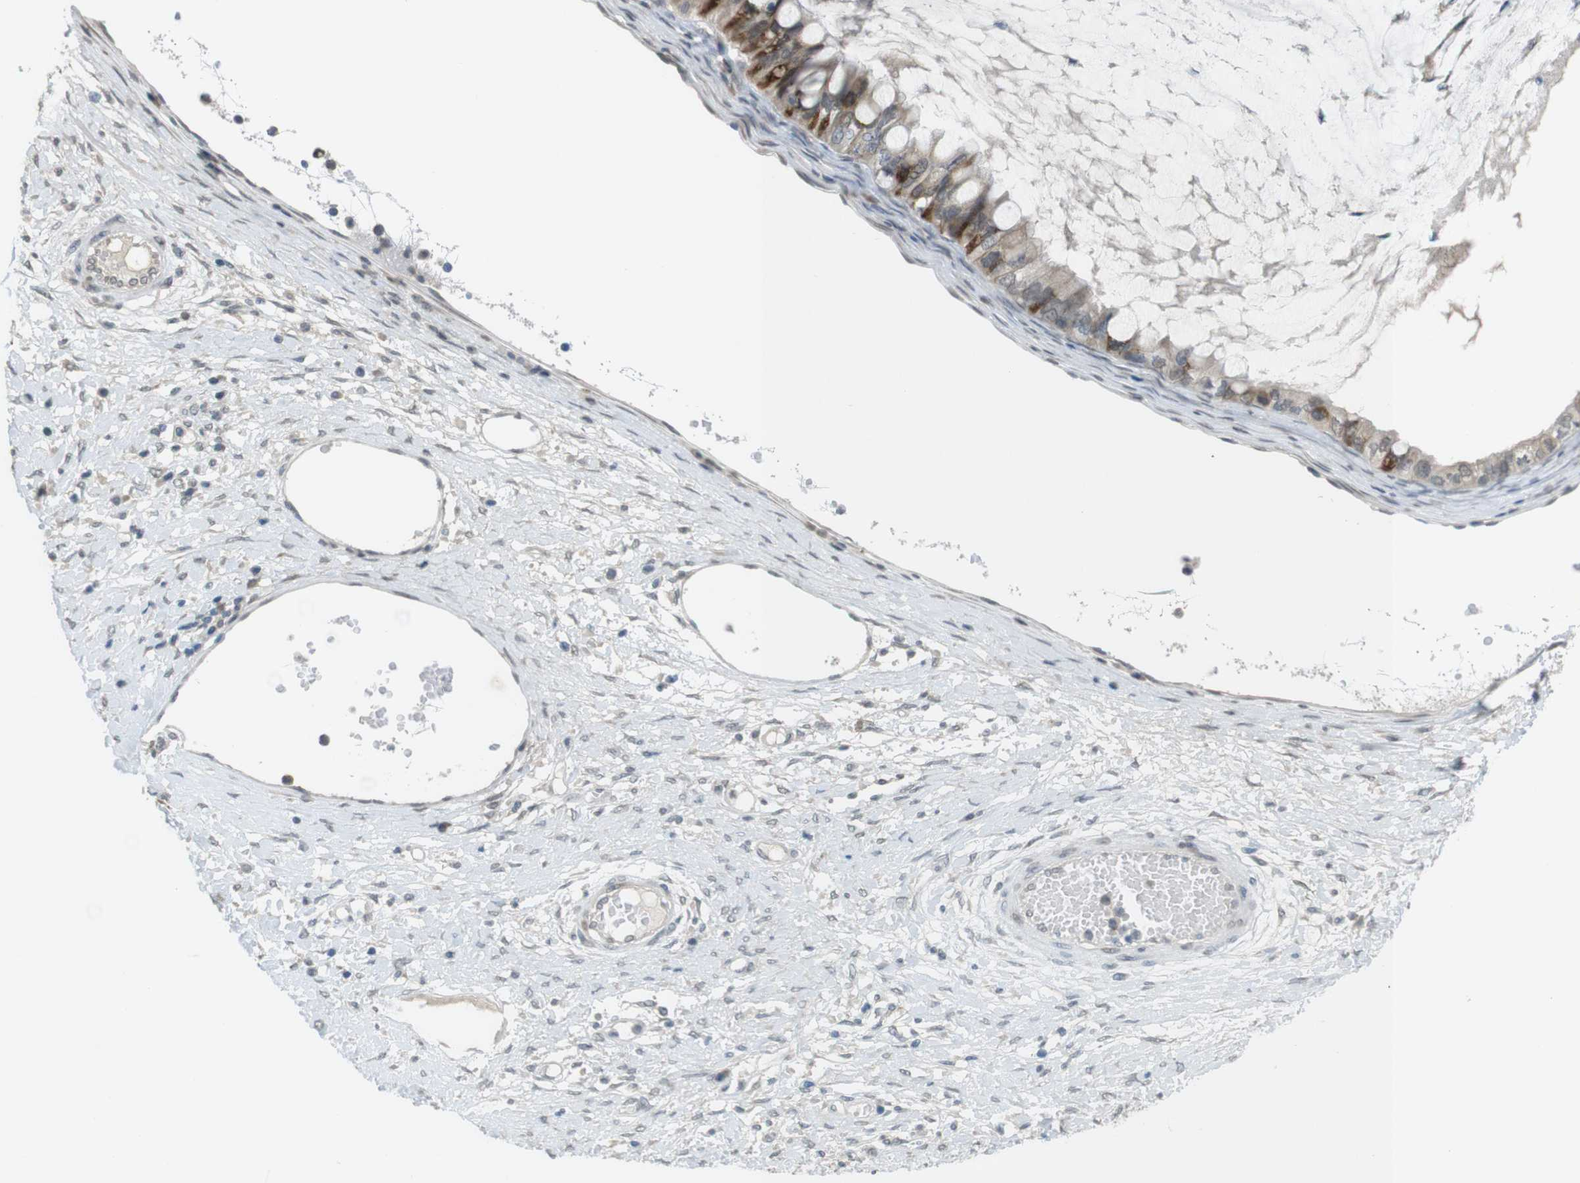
{"staining": {"intensity": "moderate", "quantity": "25%-75%", "location": "cytoplasmic/membranous"}, "tissue": "ovarian cancer", "cell_type": "Tumor cells", "image_type": "cancer", "snomed": [{"axis": "morphology", "description": "Cystadenocarcinoma, mucinous, NOS"}, {"axis": "topography", "description": "Ovary"}], "caption": "Ovarian cancer stained with immunohistochemistry (IHC) exhibits moderate cytoplasmic/membranous expression in approximately 25%-75% of tumor cells. (DAB IHC with brightfield microscopy, high magnification).", "gene": "FZD10", "patient": {"sex": "female", "age": 80}}